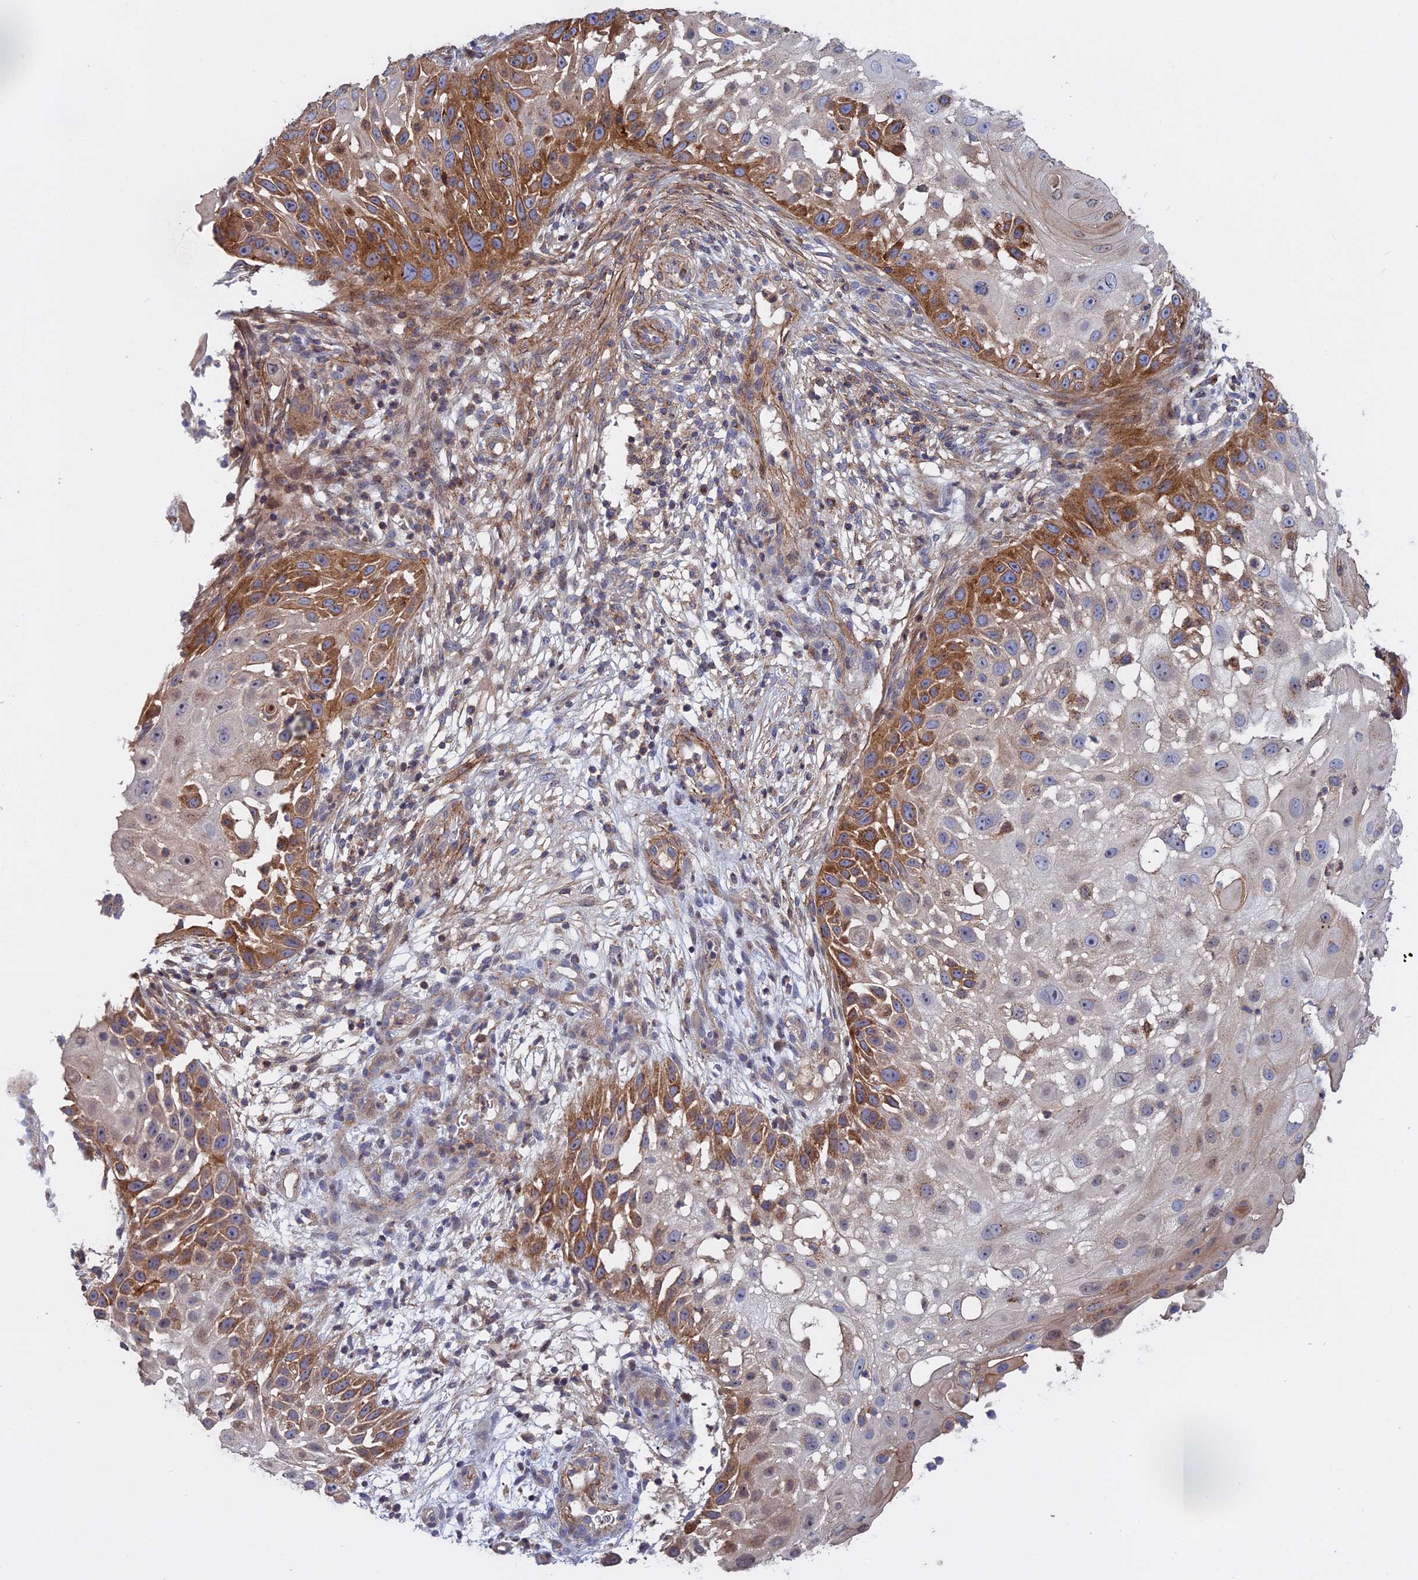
{"staining": {"intensity": "moderate", "quantity": "25%-75%", "location": "cytoplasmic/membranous"}, "tissue": "skin cancer", "cell_type": "Tumor cells", "image_type": "cancer", "snomed": [{"axis": "morphology", "description": "Squamous cell carcinoma, NOS"}, {"axis": "topography", "description": "Skin"}], "caption": "A photomicrograph of skin cancer (squamous cell carcinoma) stained for a protein exhibits moderate cytoplasmic/membranous brown staining in tumor cells.", "gene": "LYPD5", "patient": {"sex": "female", "age": 44}}